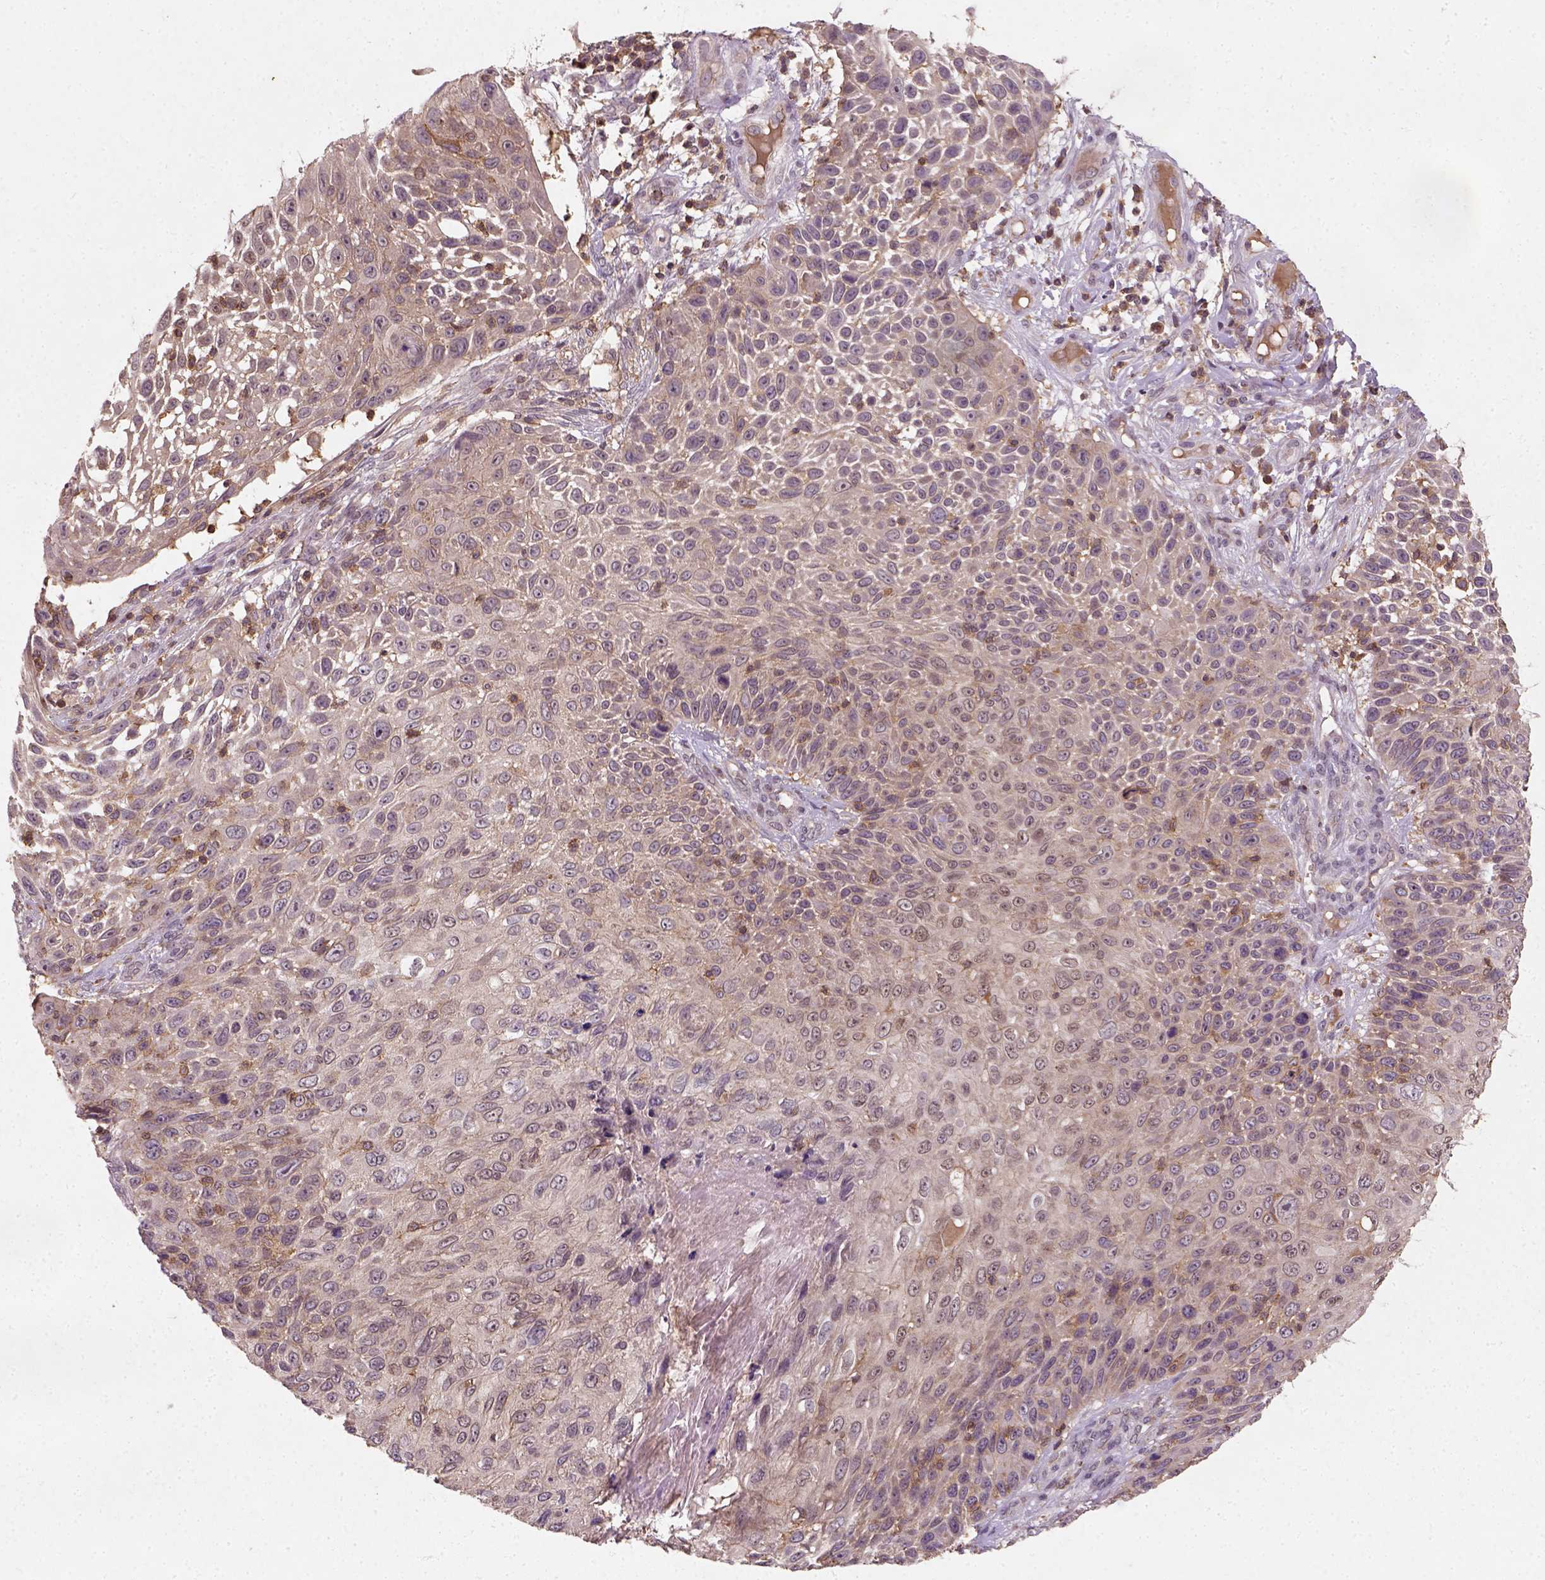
{"staining": {"intensity": "weak", "quantity": ">75%", "location": "cytoplasmic/membranous"}, "tissue": "skin cancer", "cell_type": "Tumor cells", "image_type": "cancer", "snomed": [{"axis": "morphology", "description": "Squamous cell carcinoma, NOS"}, {"axis": "topography", "description": "Skin"}], "caption": "Protein expression analysis of human skin cancer reveals weak cytoplasmic/membranous staining in approximately >75% of tumor cells.", "gene": "CAMKK1", "patient": {"sex": "male", "age": 92}}